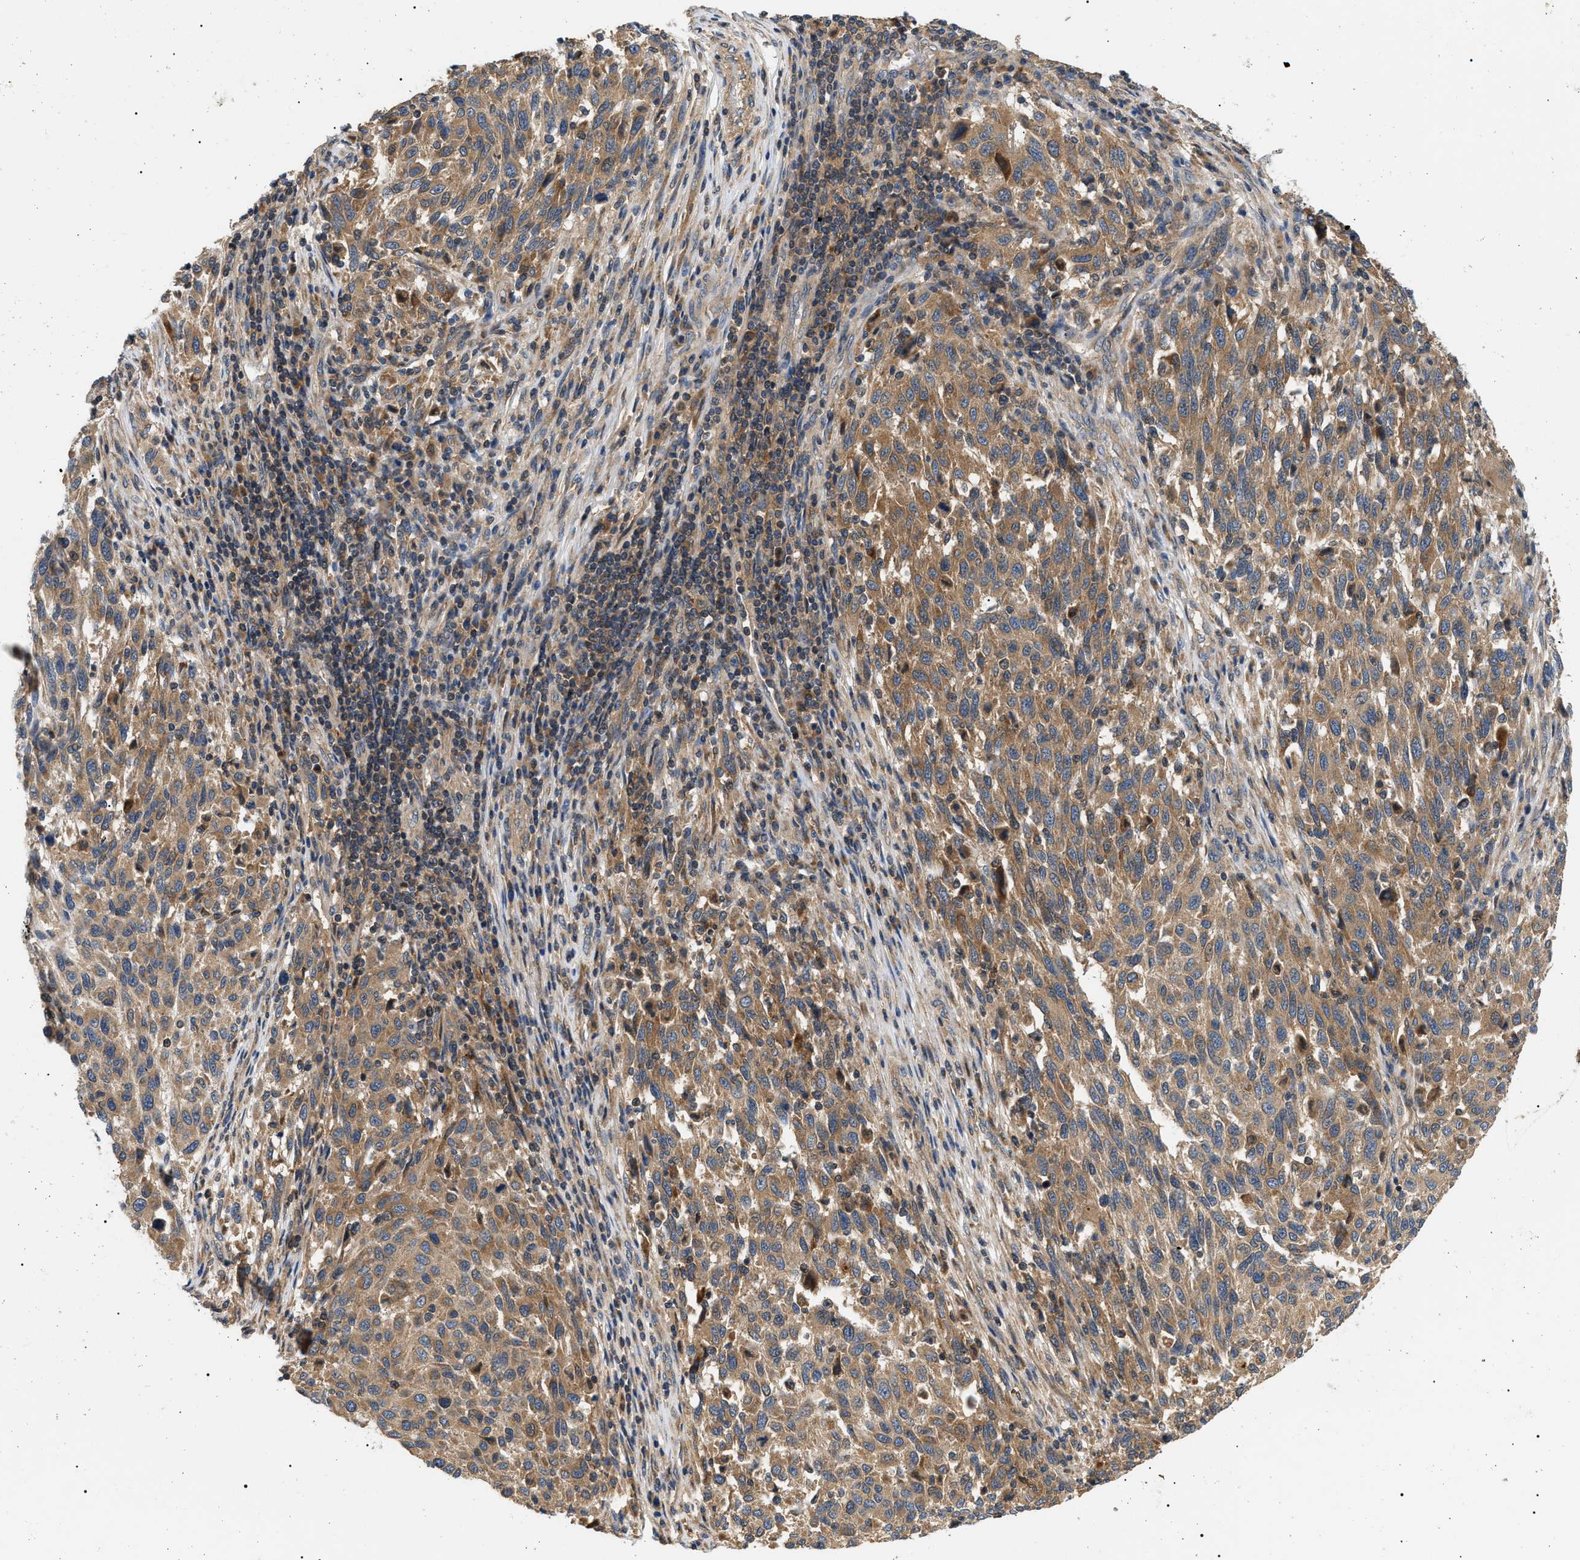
{"staining": {"intensity": "moderate", "quantity": ">75%", "location": "cytoplasmic/membranous"}, "tissue": "melanoma", "cell_type": "Tumor cells", "image_type": "cancer", "snomed": [{"axis": "morphology", "description": "Malignant melanoma, Metastatic site"}, {"axis": "topography", "description": "Lymph node"}], "caption": "Malignant melanoma (metastatic site) tissue demonstrates moderate cytoplasmic/membranous staining in approximately >75% of tumor cells The staining was performed using DAB (3,3'-diaminobenzidine), with brown indicating positive protein expression. Nuclei are stained blue with hematoxylin.", "gene": "PPM1B", "patient": {"sex": "male", "age": 61}}